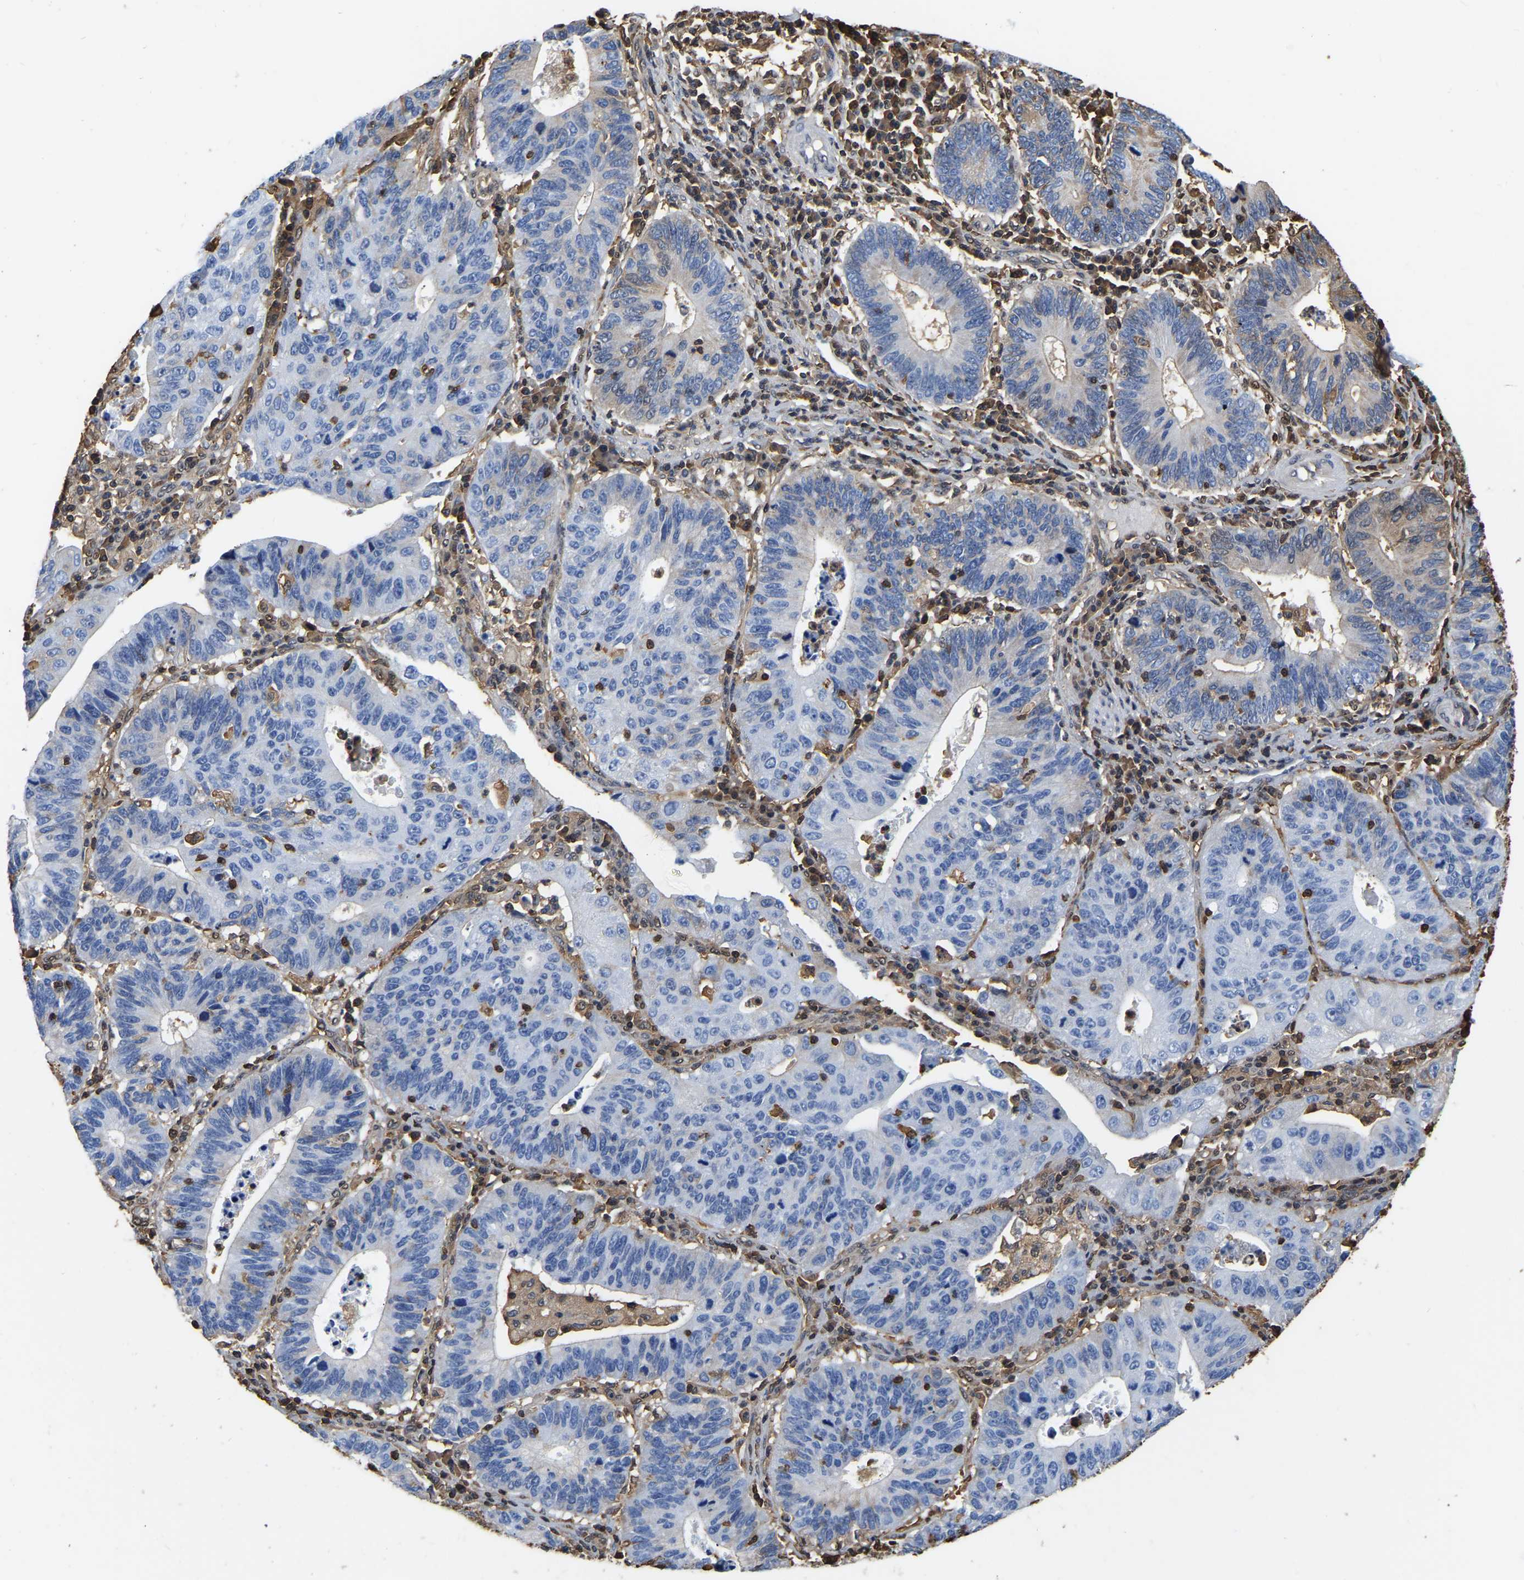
{"staining": {"intensity": "negative", "quantity": "none", "location": "none"}, "tissue": "stomach cancer", "cell_type": "Tumor cells", "image_type": "cancer", "snomed": [{"axis": "morphology", "description": "Adenocarcinoma, NOS"}, {"axis": "topography", "description": "Stomach"}], "caption": "This is an IHC image of human adenocarcinoma (stomach). There is no positivity in tumor cells.", "gene": "LDHB", "patient": {"sex": "male", "age": 59}}